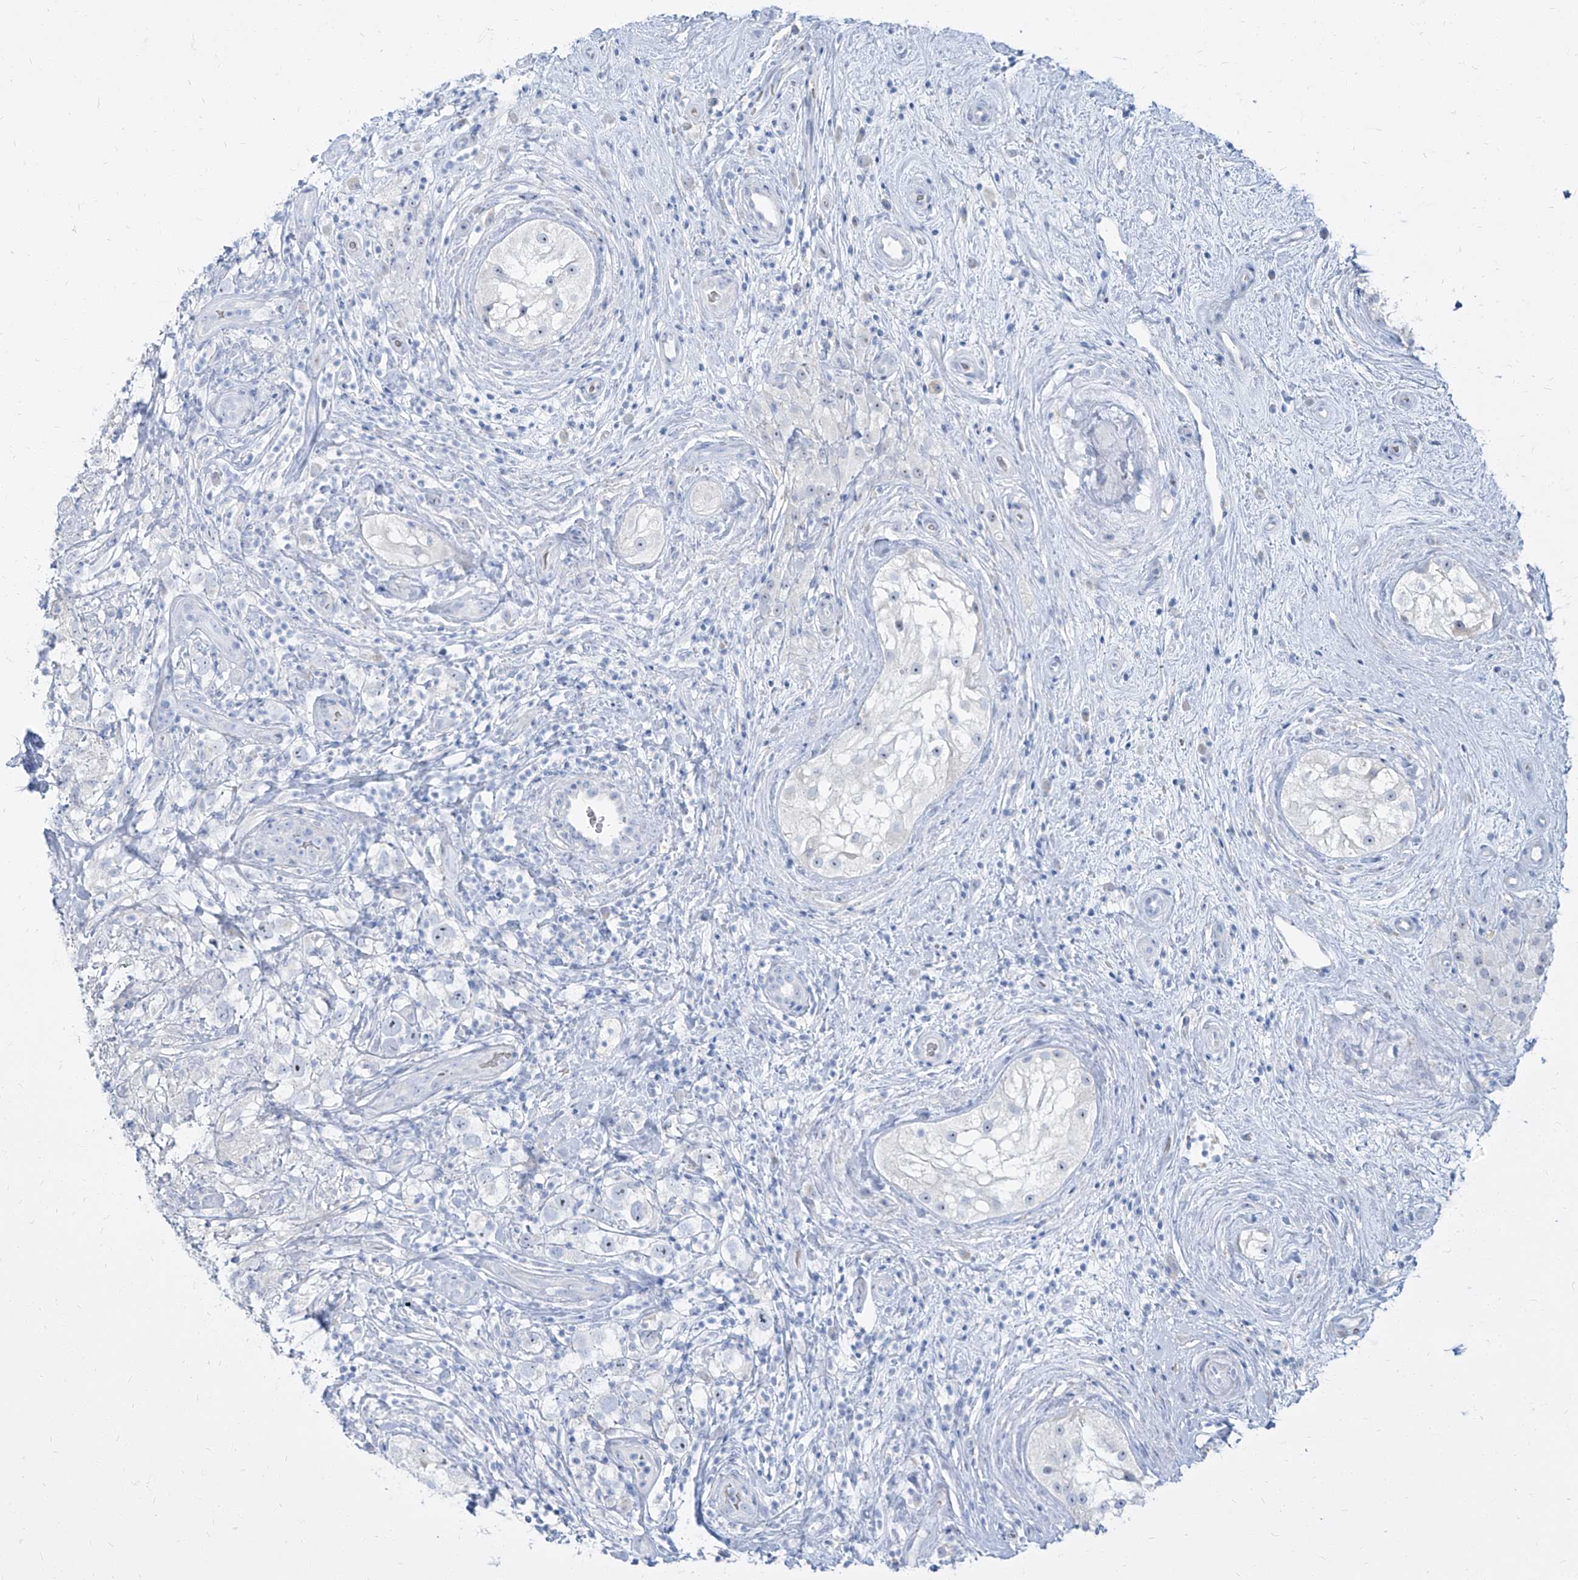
{"staining": {"intensity": "negative", "quantity": "none", "location": "none"}, "tissue": "testis cancer", "cell_type": "Tumor cells", "image_type": "cancer", "snomed": [{"axis": "morphology", "description": "Seminoma, NOS"}, {"axis": "topography", "description": "Testis"}], "caption": "IHC of human testis cancer reveals no positivity in tumor cells.", "gene": "TXLNB", "patient": {"sex": "male", "age": 49}}